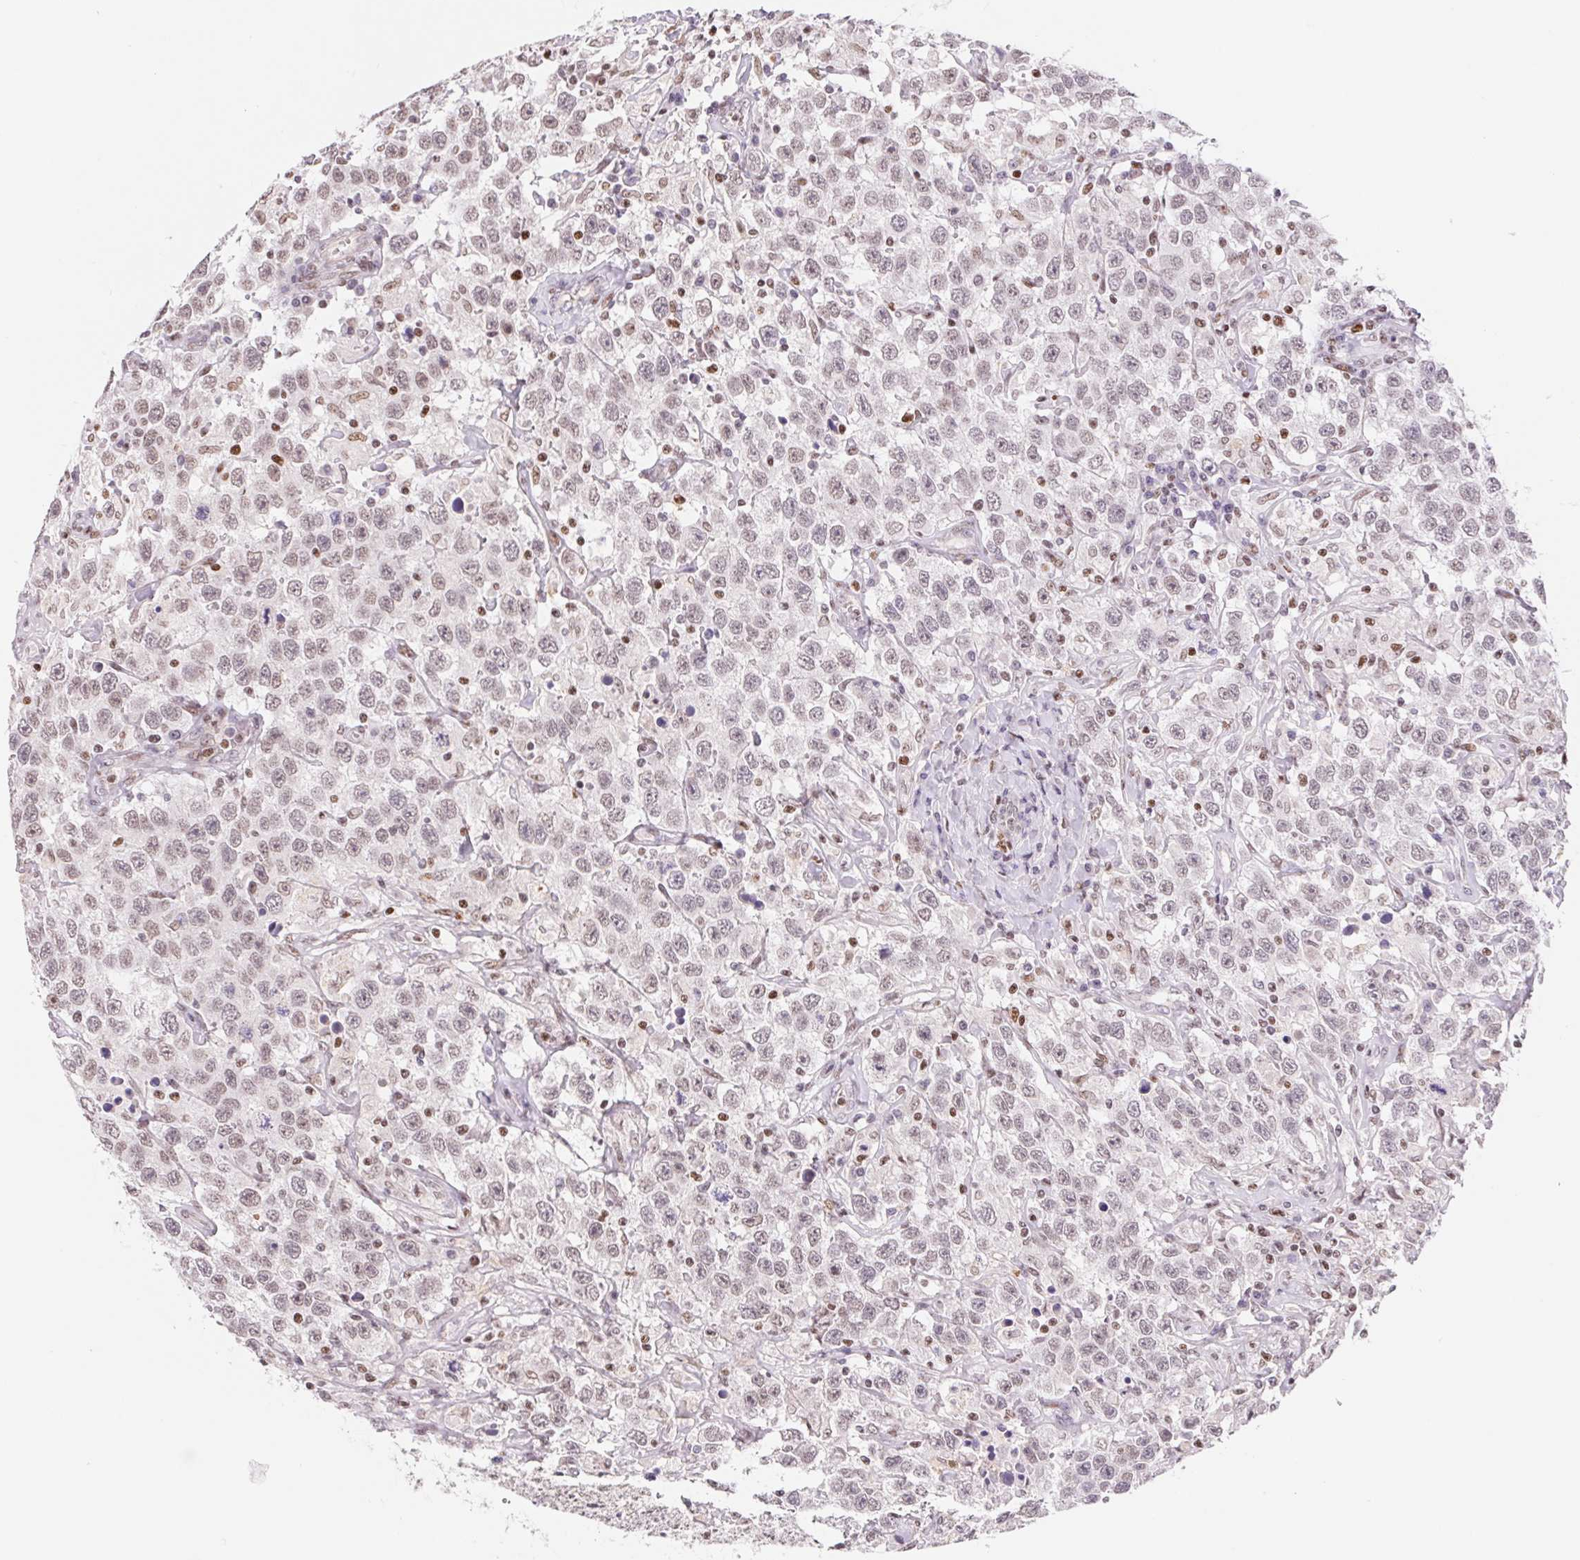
{"staining": {"intensity": "weak", "quantity": ">75%", "location": "nuclear"}, "tissue": "testis cancer", "cell_type": "Tumor cells", "image_type": "cancer", "snomed": [{"axis": "morphology", "description": "Seminoma, NOS"}, {"axis": "topography", "description": "Testis"}], "caption": "Immunohistochemistry of testis cancer displays low levels of weak nuclear positivity in about >75% of tumor cells.", "gene": "TRERF1", "patient": {"sex": "male", "age": 41}}